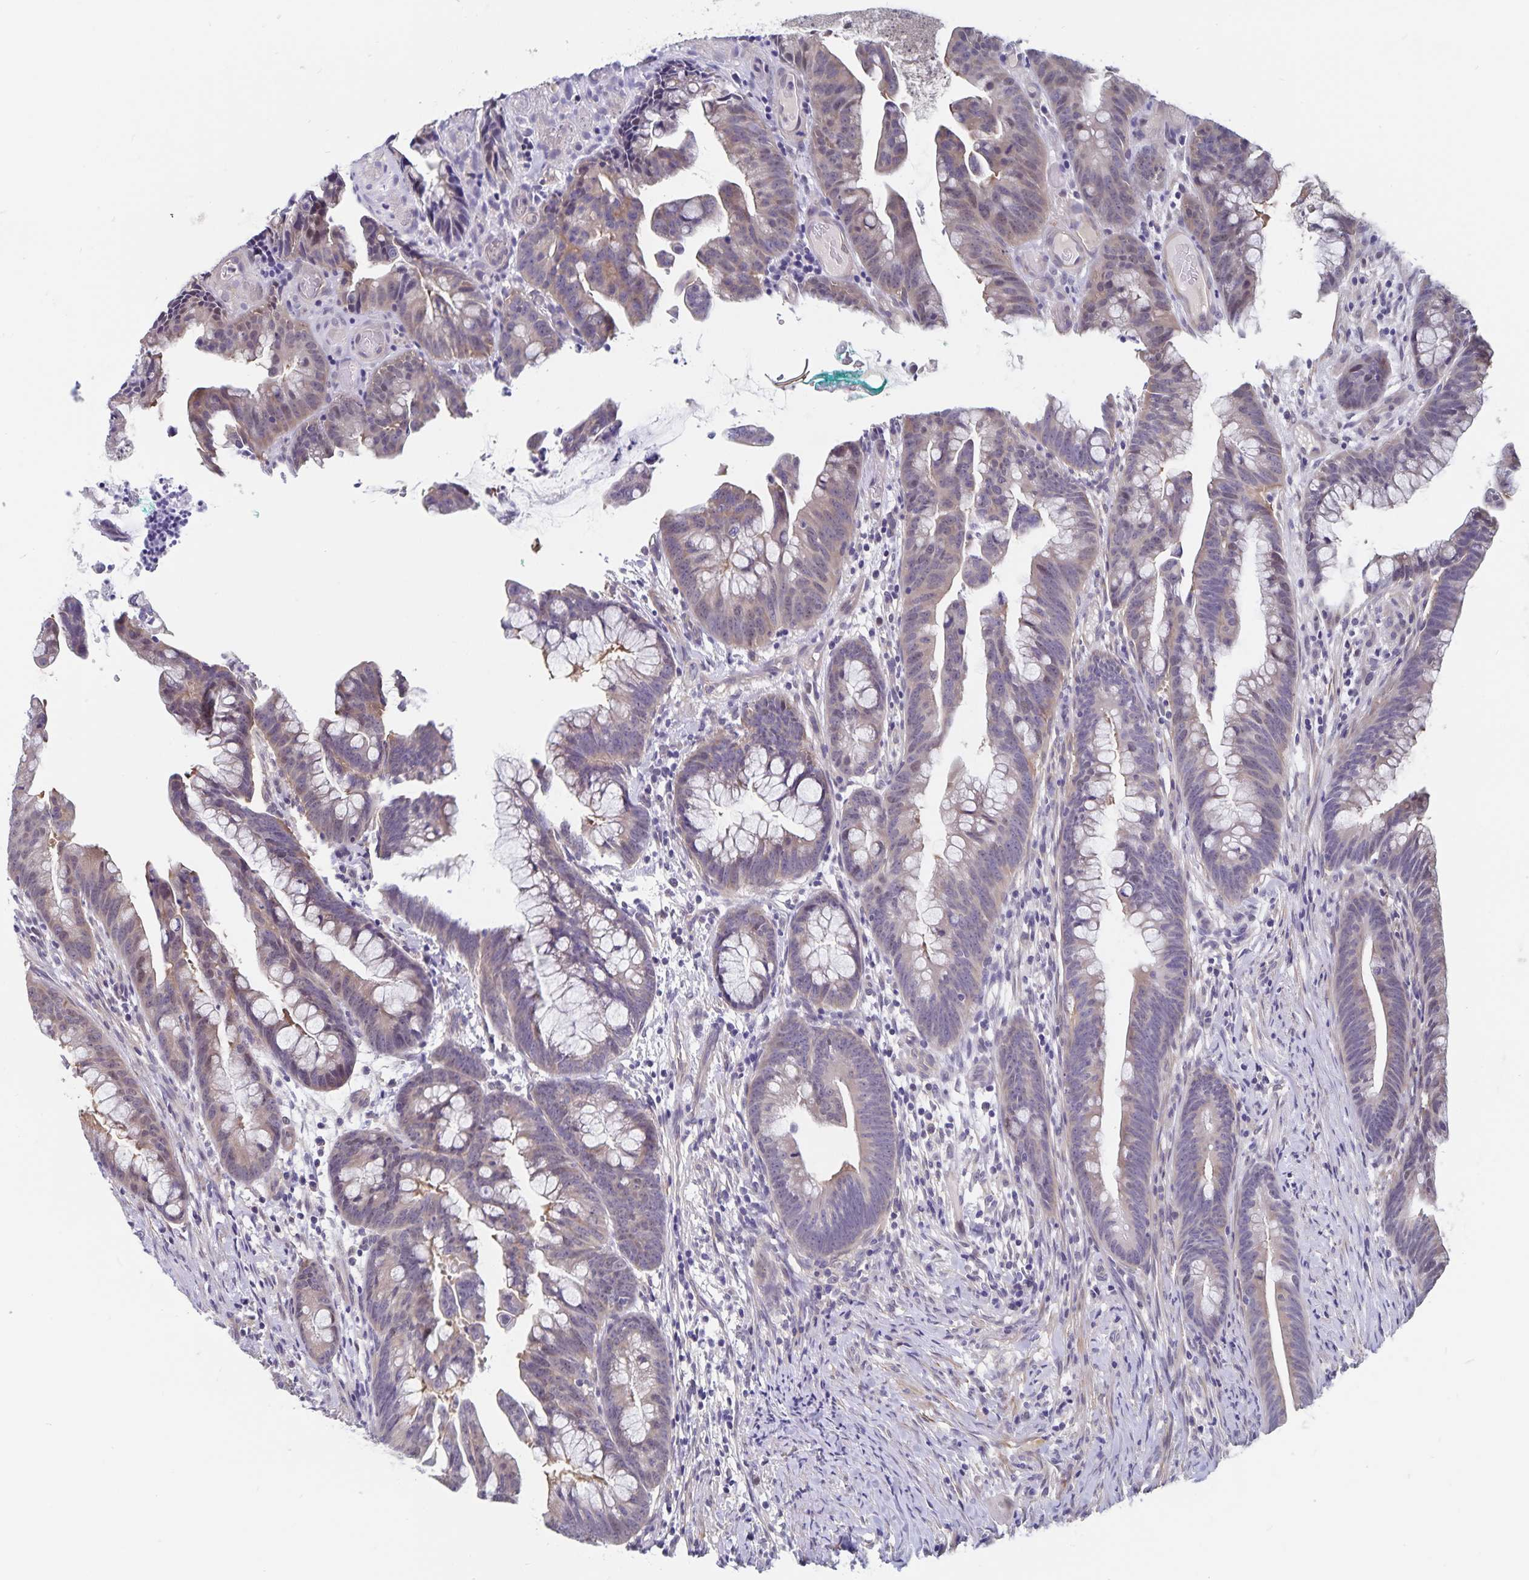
{"staining": {"intensity": "weak", "quantity": "25%-75%", "location": "cytoplasmic/membranous,nuclear"}, "tissue": "colorectal cancer", "cell_type": "Tumor cells", "image_type": "cancer", "snomed": [{"axis": "morphology", "description": "Adenocarcinoma, NOS"}, {"axis": "topography", "description": "Colon"}], "caption": "Immunohistochemistry (IHC) micrograph of colorectal cancer stained for a protein (brown), which demonstrates low levels of weak cytoplasmic/membranous and nuclear expression in about 25%-75% of tumor cells.", "gene": "BAG6", "patient": {"sex": "male", "age": 62}}